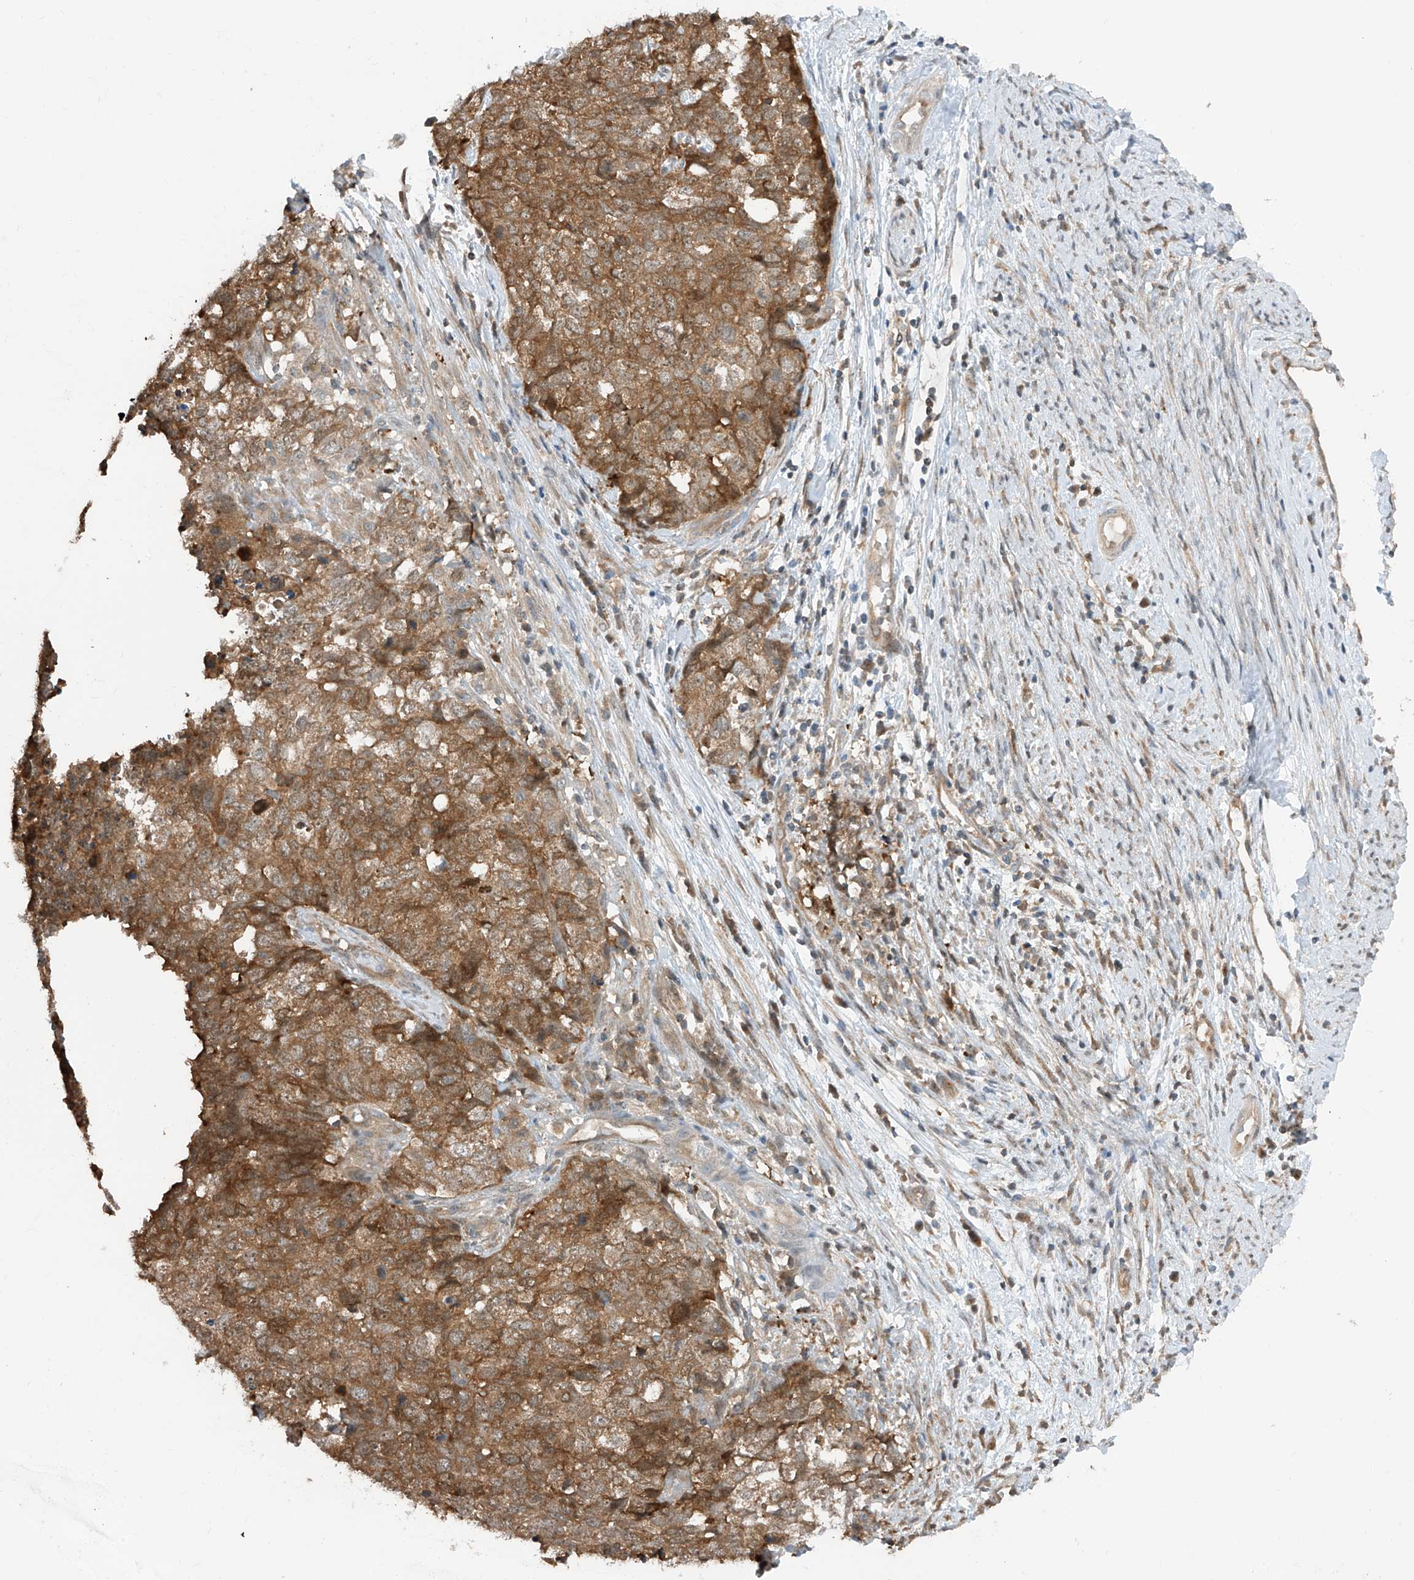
{"staining": {"intensity": "moderate", "quantity": ">75%", "location": "cytoplasmic/membranous"}, "tissue": "cervical cancer", "cell_type": "Tumor cells", "image_type": "cancer", "snomed": [{"axis": "morphology", "description": "Squamous cell carcinoma, NOS"}, {"axis": "topography", "description": "Cervix"}], "caption": "Immunohistochemistry (IHC) histopathology image of neoplastic tissue: cervical cancer stained using IHC exhibits medium levels of moderate protein expression localized specifically in the cytoplasmic/membranous of tumor cells, appearing as a cytoplasmic/membranous brown color.", "gene": "TTC38", "patient": {"sex": "female", "age": 63}}